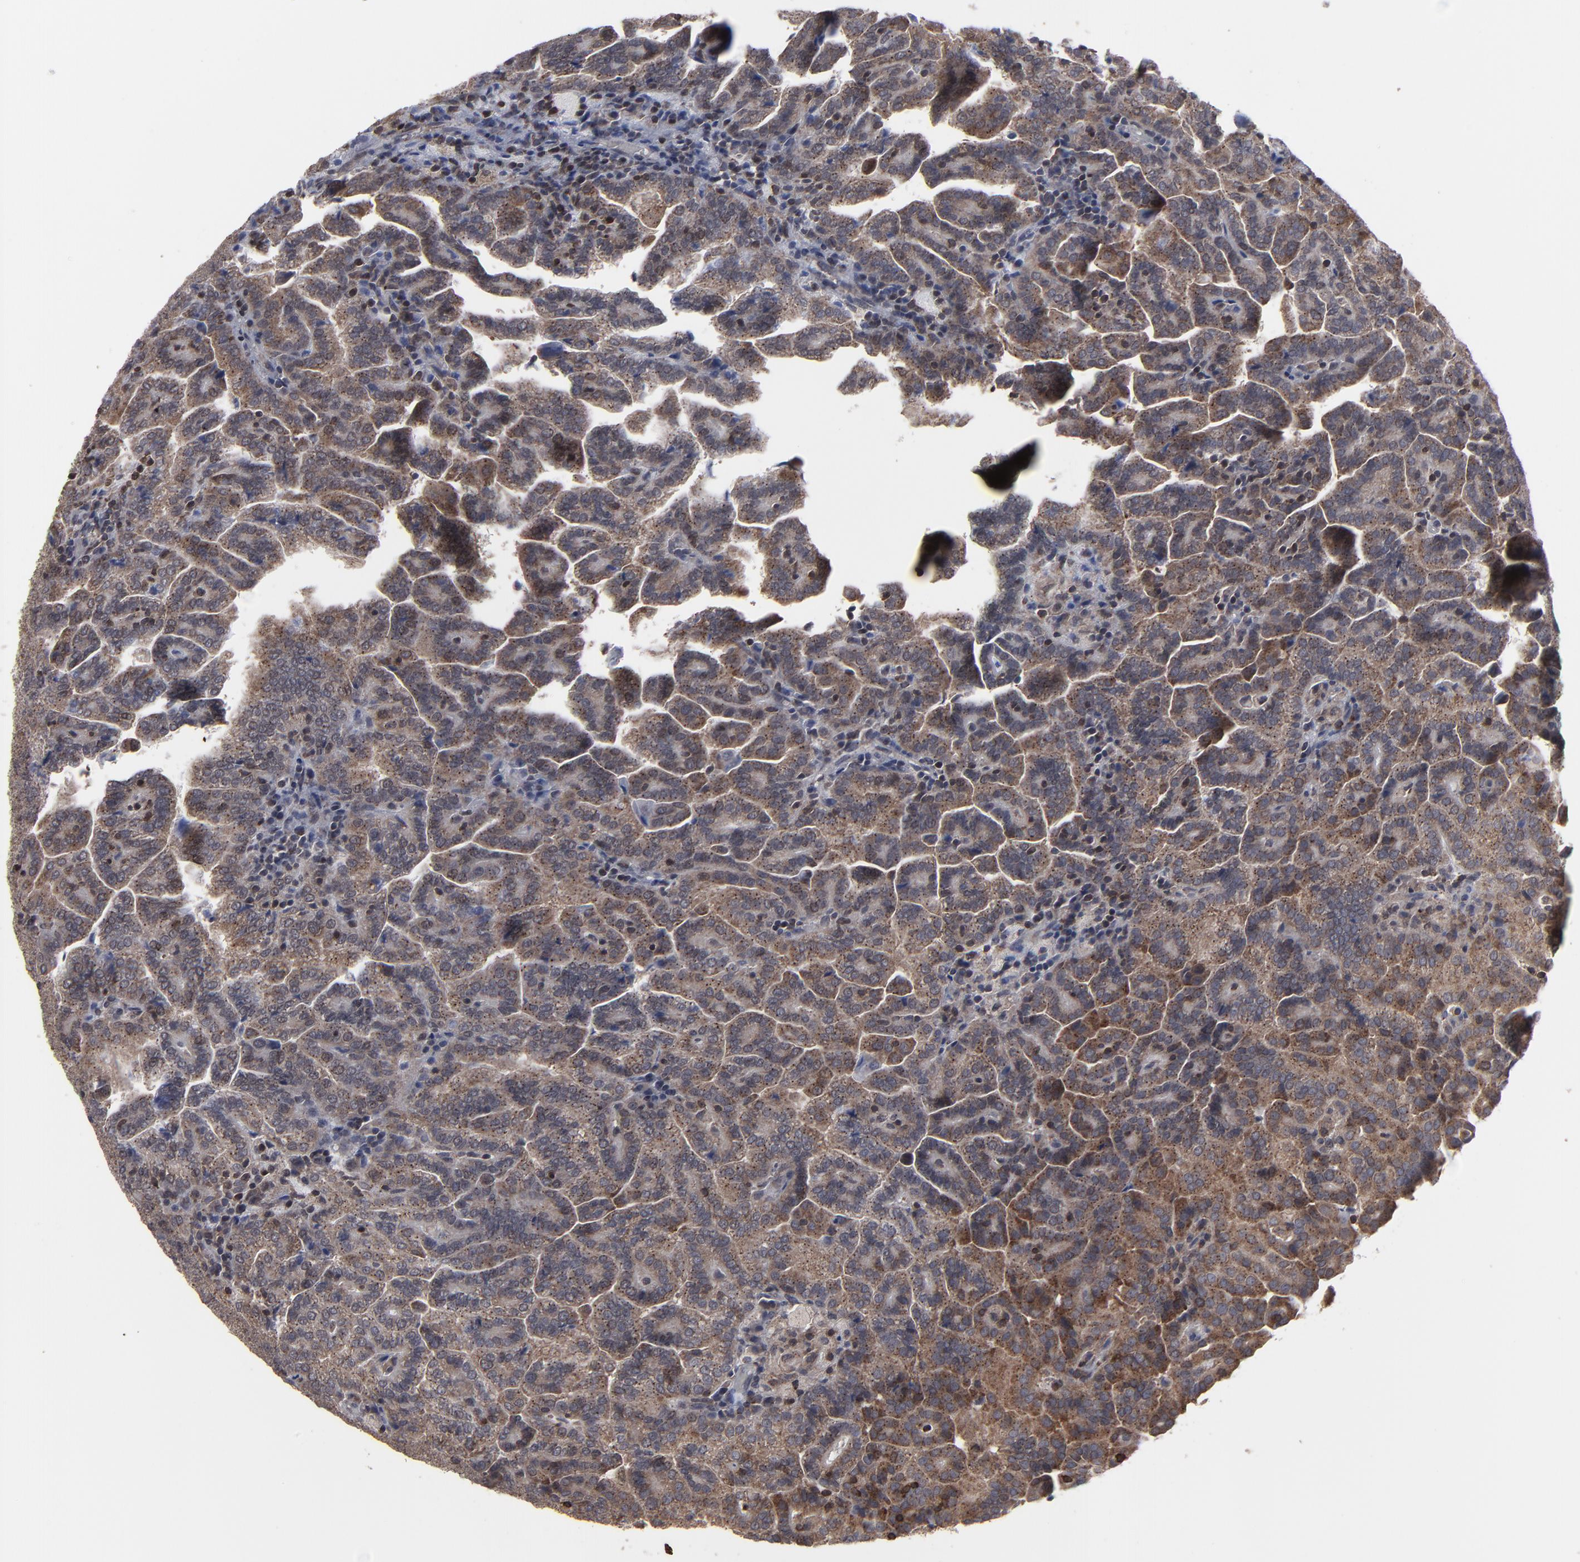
{"staining": {"intensity": "moderate", "quantity": ">75%", "location": "cytoplasmic/membranous"}, "tissue": "renal cancer", "cell_type": "Tumor cells", "image_type": "cancer", "snomed": [{"axis": "morphology", "description": "Adenocarcinoma, NOS"}, {"axis": "topography", "description": "Kidney"}], "caption": "Immunohistochemical staining of human renal cancer (adenocarcinoma) displays medium levels of moderate cytoplasmic/membranous staining in about >75% of tumor cells.", "gene": "KIAA2026", "patient": {"sex": "male", "age": 61}}